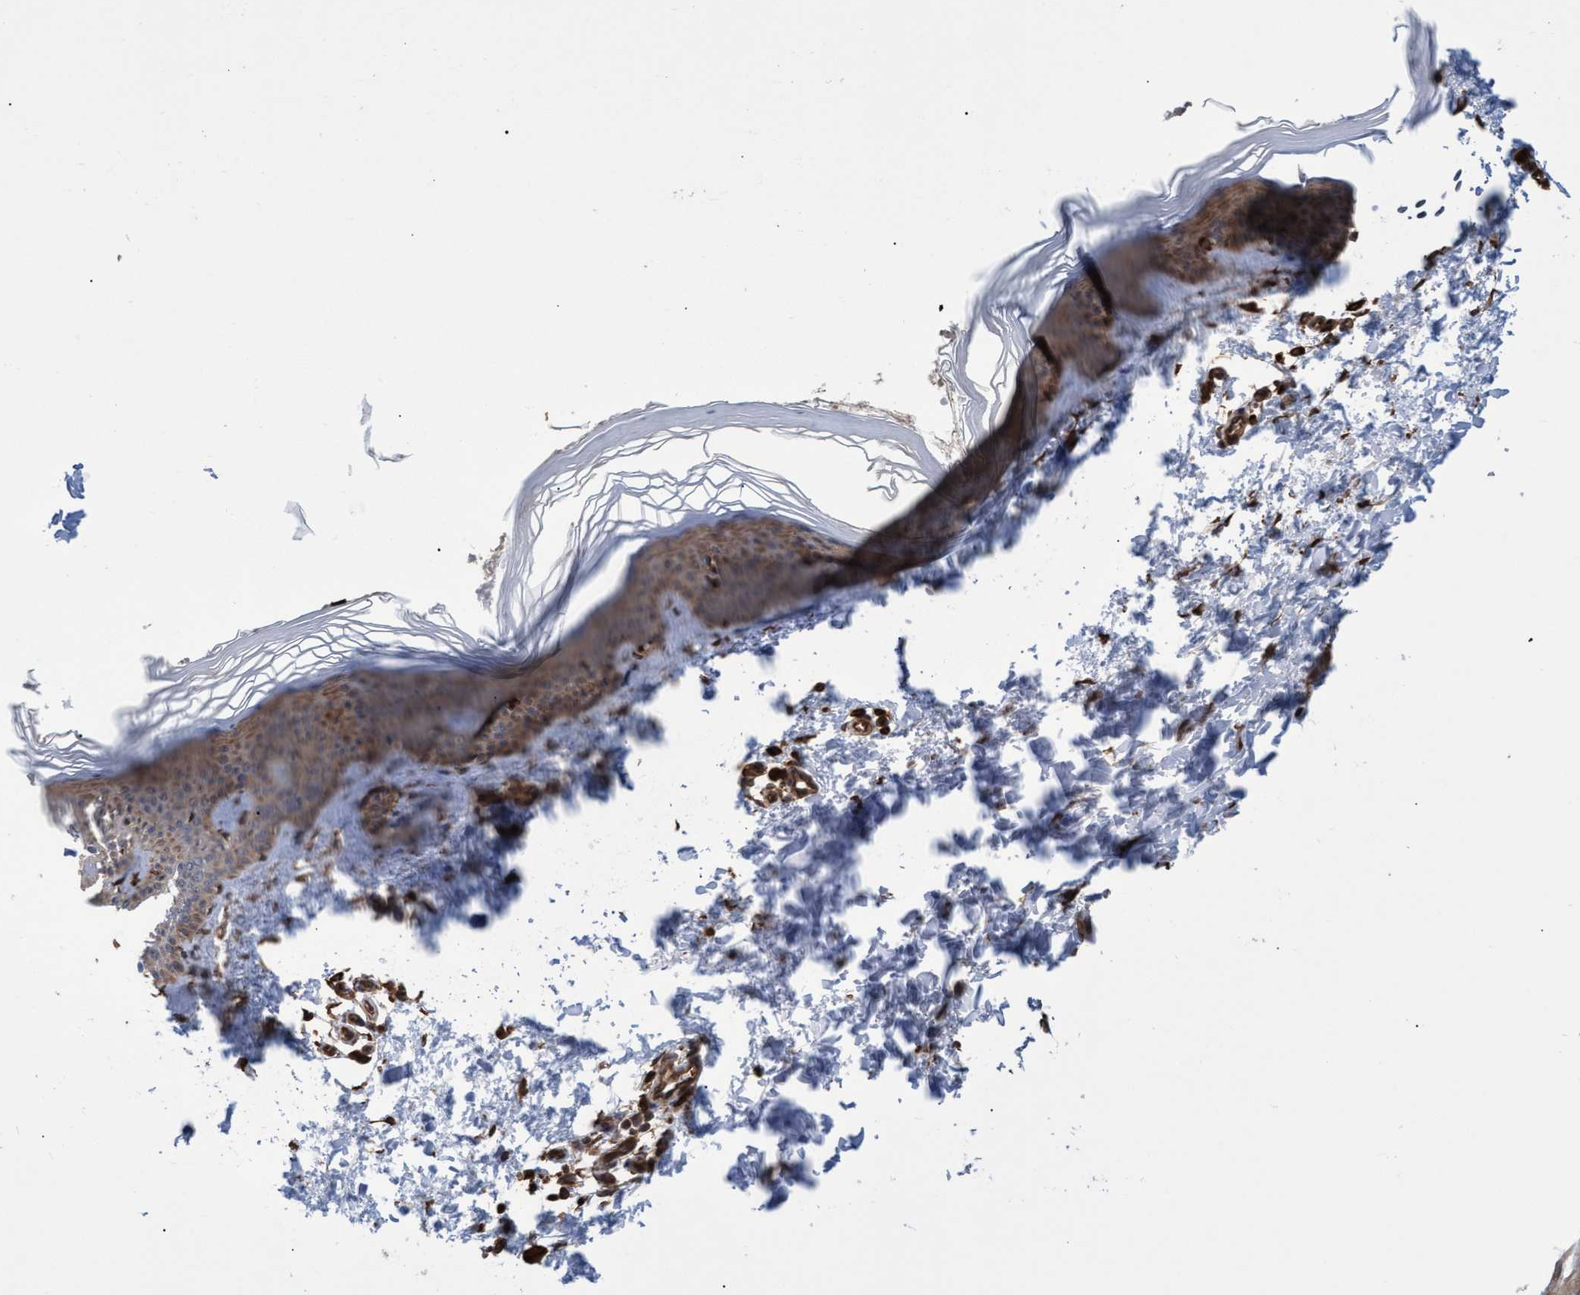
{"staining": {"intensity": "strong", "quantity": ">75%", "location": "cytoplasmic/membranous"}, "tissue": "skin", "cell_type": "Fibroblasts", "image_type": "normal", "snomed": [{"axis": "morphology", "description": "Normal tissue, NOS"}, {"axis": "topography", "description": "Skin"}], "caption": "The immunohistochemical stain highlights strong cytoplasmic/membranous expression in fibroblasts of benign skin. (IHC, brightfield microscopy, high magnification).", "gene": "TNFRSF10B", "patient": {"sex": "female", "age": 27}}